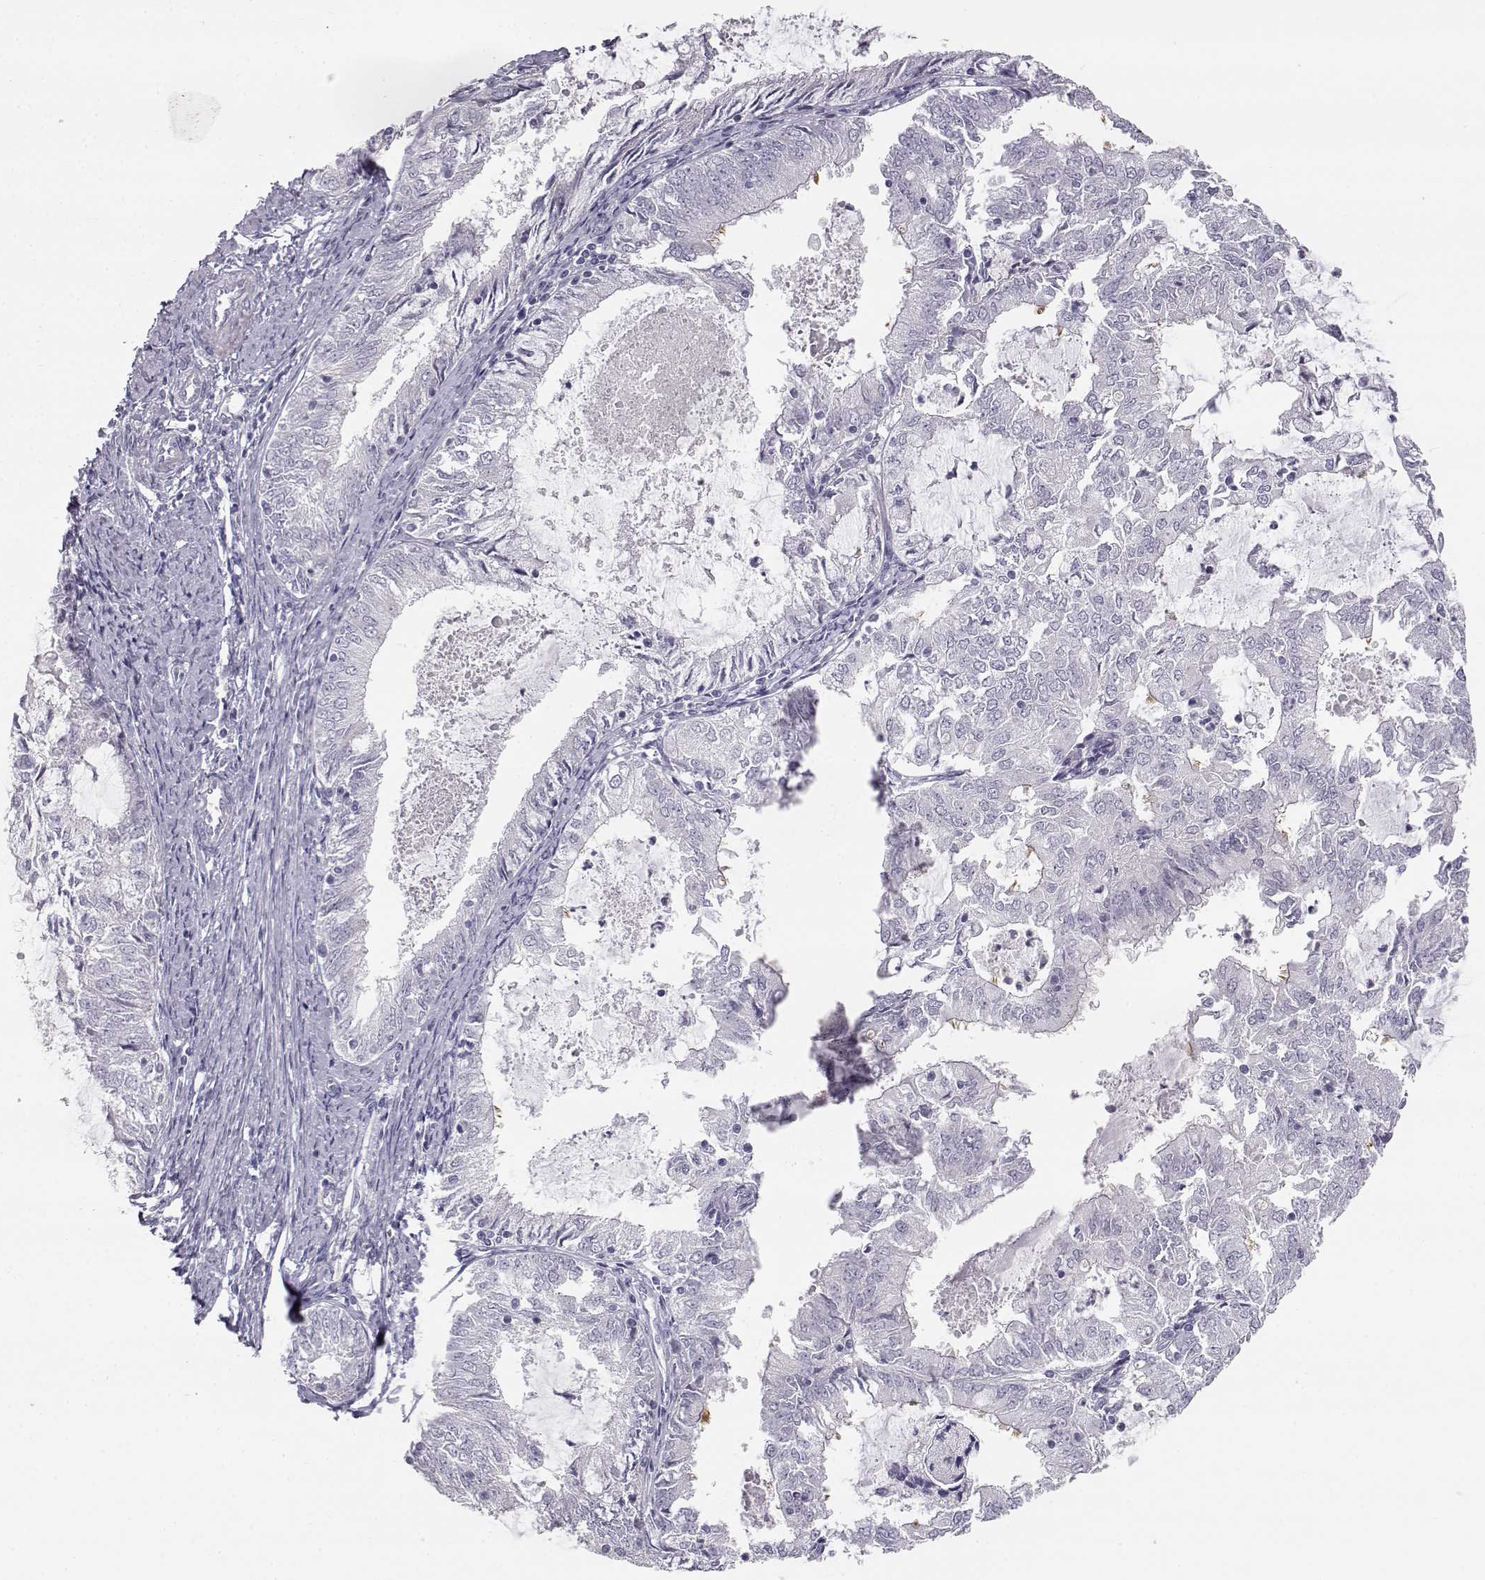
{"staining": {"intensity": "negative", "quantity": "none", "location": "none"}, "tissue": "endometrial cancer", "cell_type": "Tumor cells", "image_type": "cancer", "snomed": [{"axis": "morphology", "description": "Adenocarcinoma, NOS"}, {"axis": "topography", "description": "Endometrium"}], "caption": "This is an immunohistochemistry photomicrograph of human adenocarcinoma (endometrial). There is no expression in tumor cells.", "gene": "MYCBPAP", "patient": {"sex": "female", "age": 57}}